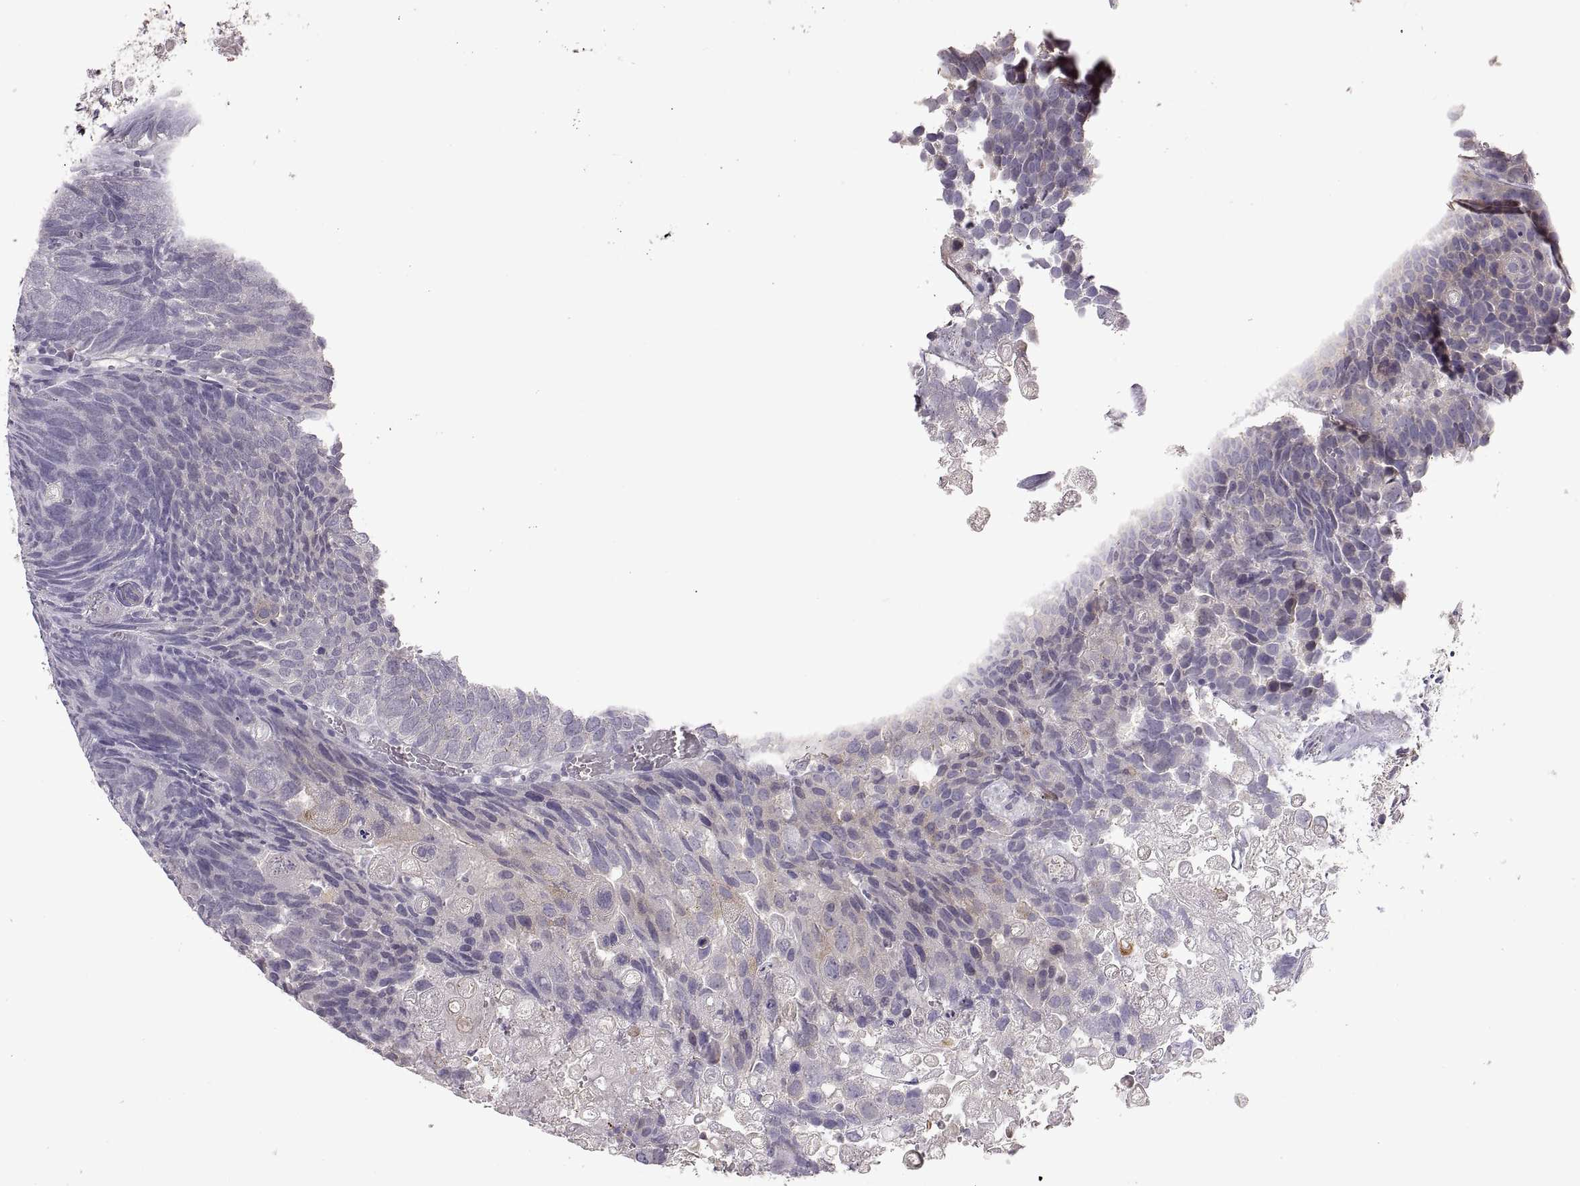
{"staining": {"intensity": "weak", "quantity": "25%-75%", "location": "cytoplasmic/membranous"}, "tissue": "urothelial cancer", "cell_type": "Tumor cells", "image_type": "cancer", "snomed": [{"axis": "morphology", "description": "Urothelial carcinoma, Low grade"}, {"axis": "topography", "description": "Urinary bladder"}], "caption": "Weak cytoplasmic/membranous positivity for a protein is identified in about 25%-75% of tumor cells of low-grade urothelial carcinoma using immunohistochemistry (IHC).", "gene": "NMNAT2", "patient": {"sex": "female", "age": 62}}